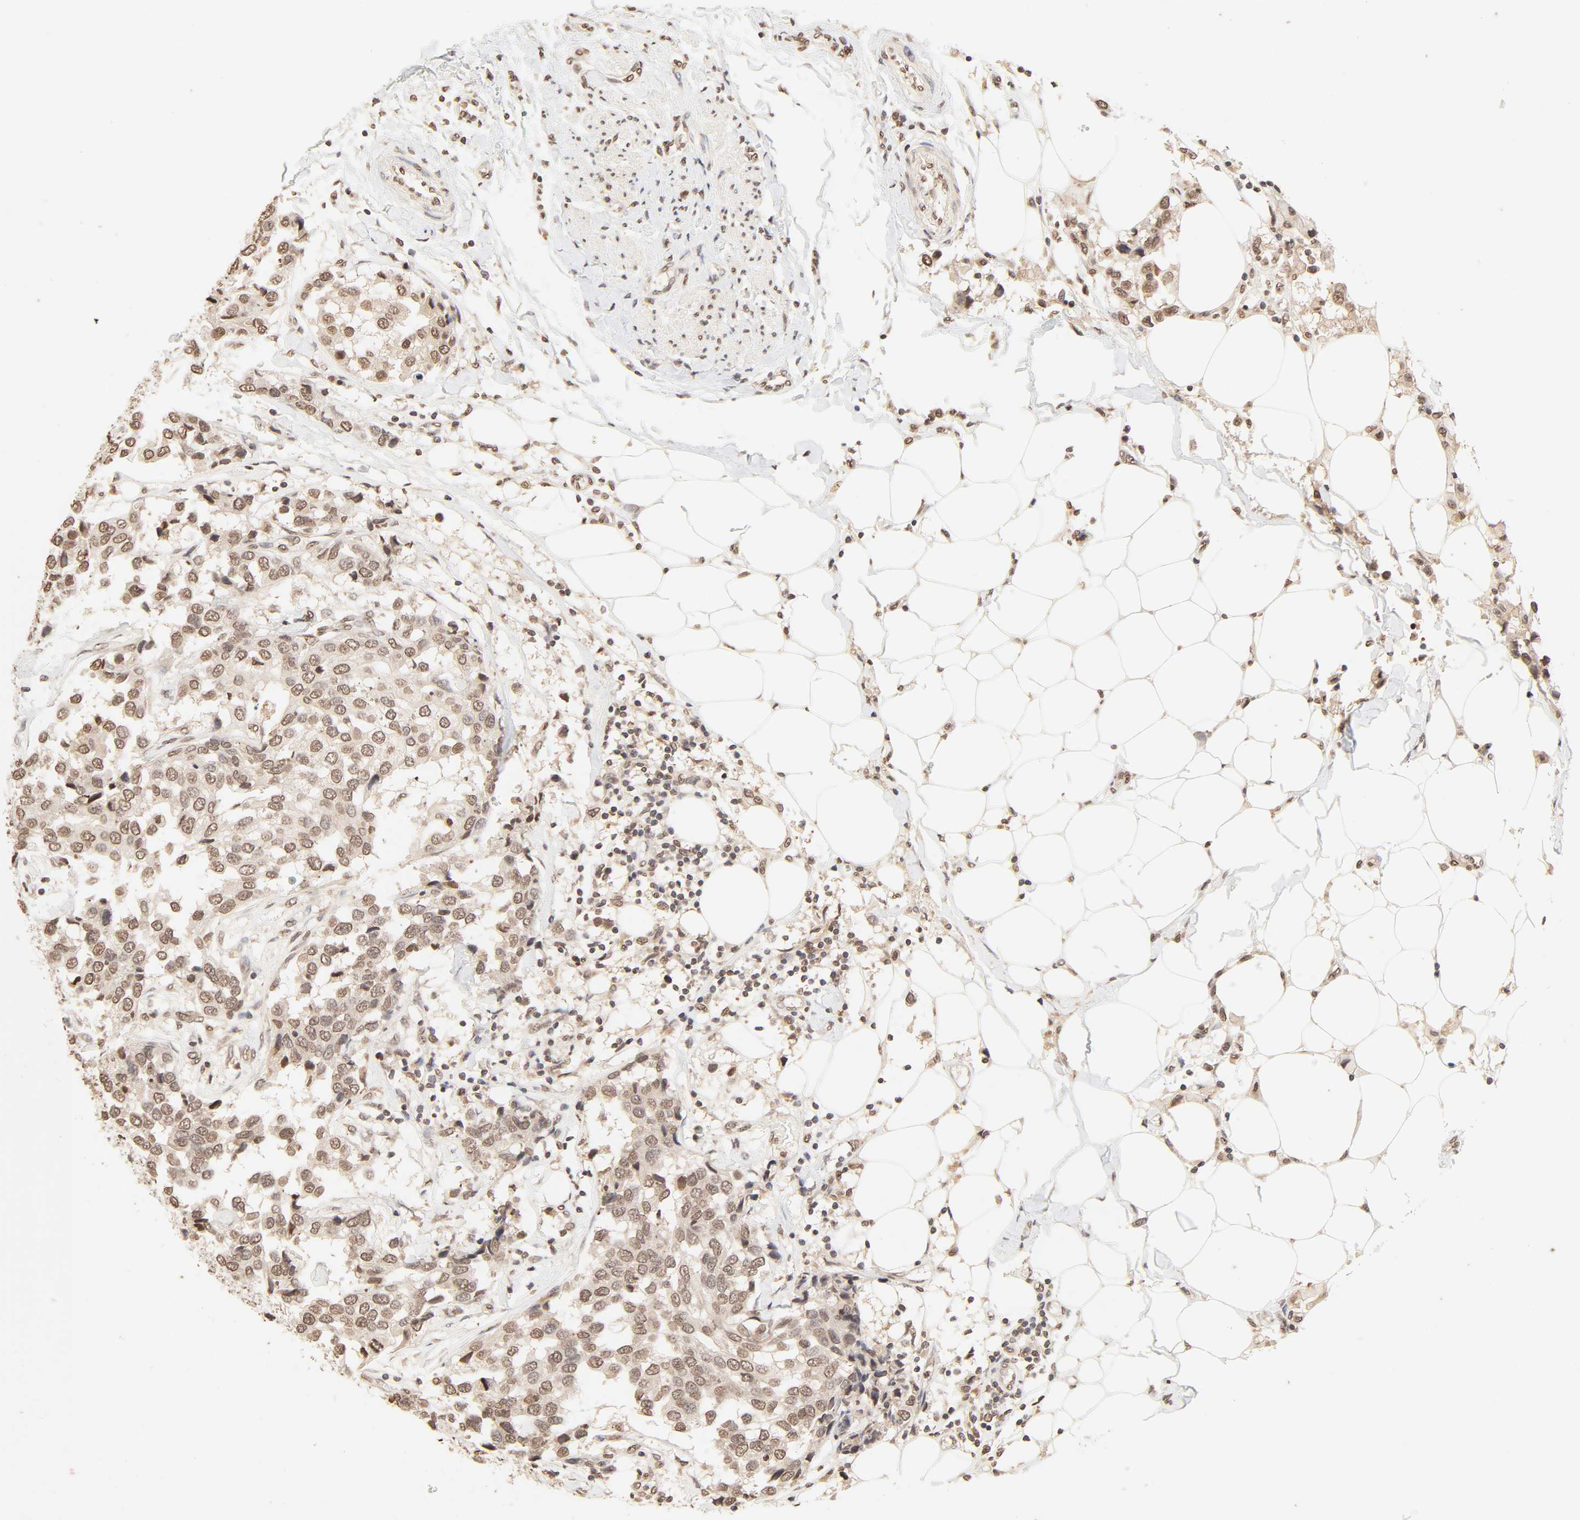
{"staining": {"intensity": "moderate", "quantity": ">75%", "location": "cytoplasmic/membranous,nuclear"}, "tissue": "breast cancer", "cell_type": "Tumor cells", "image_type": "cancer", "snomed": [{"axis": "morphology", "description": "Duct carcinoma"}, {"axis": "topography", "description": "Breast"}], "caption": "DAB immunohistochemical staining of human breast cancer displays moderate cytoplasmic/membranous and nuclear protein positivity in about >75% of tumor cells.", "gene": "TBL1X", "patient": {"sex": "female", "age": 80}}